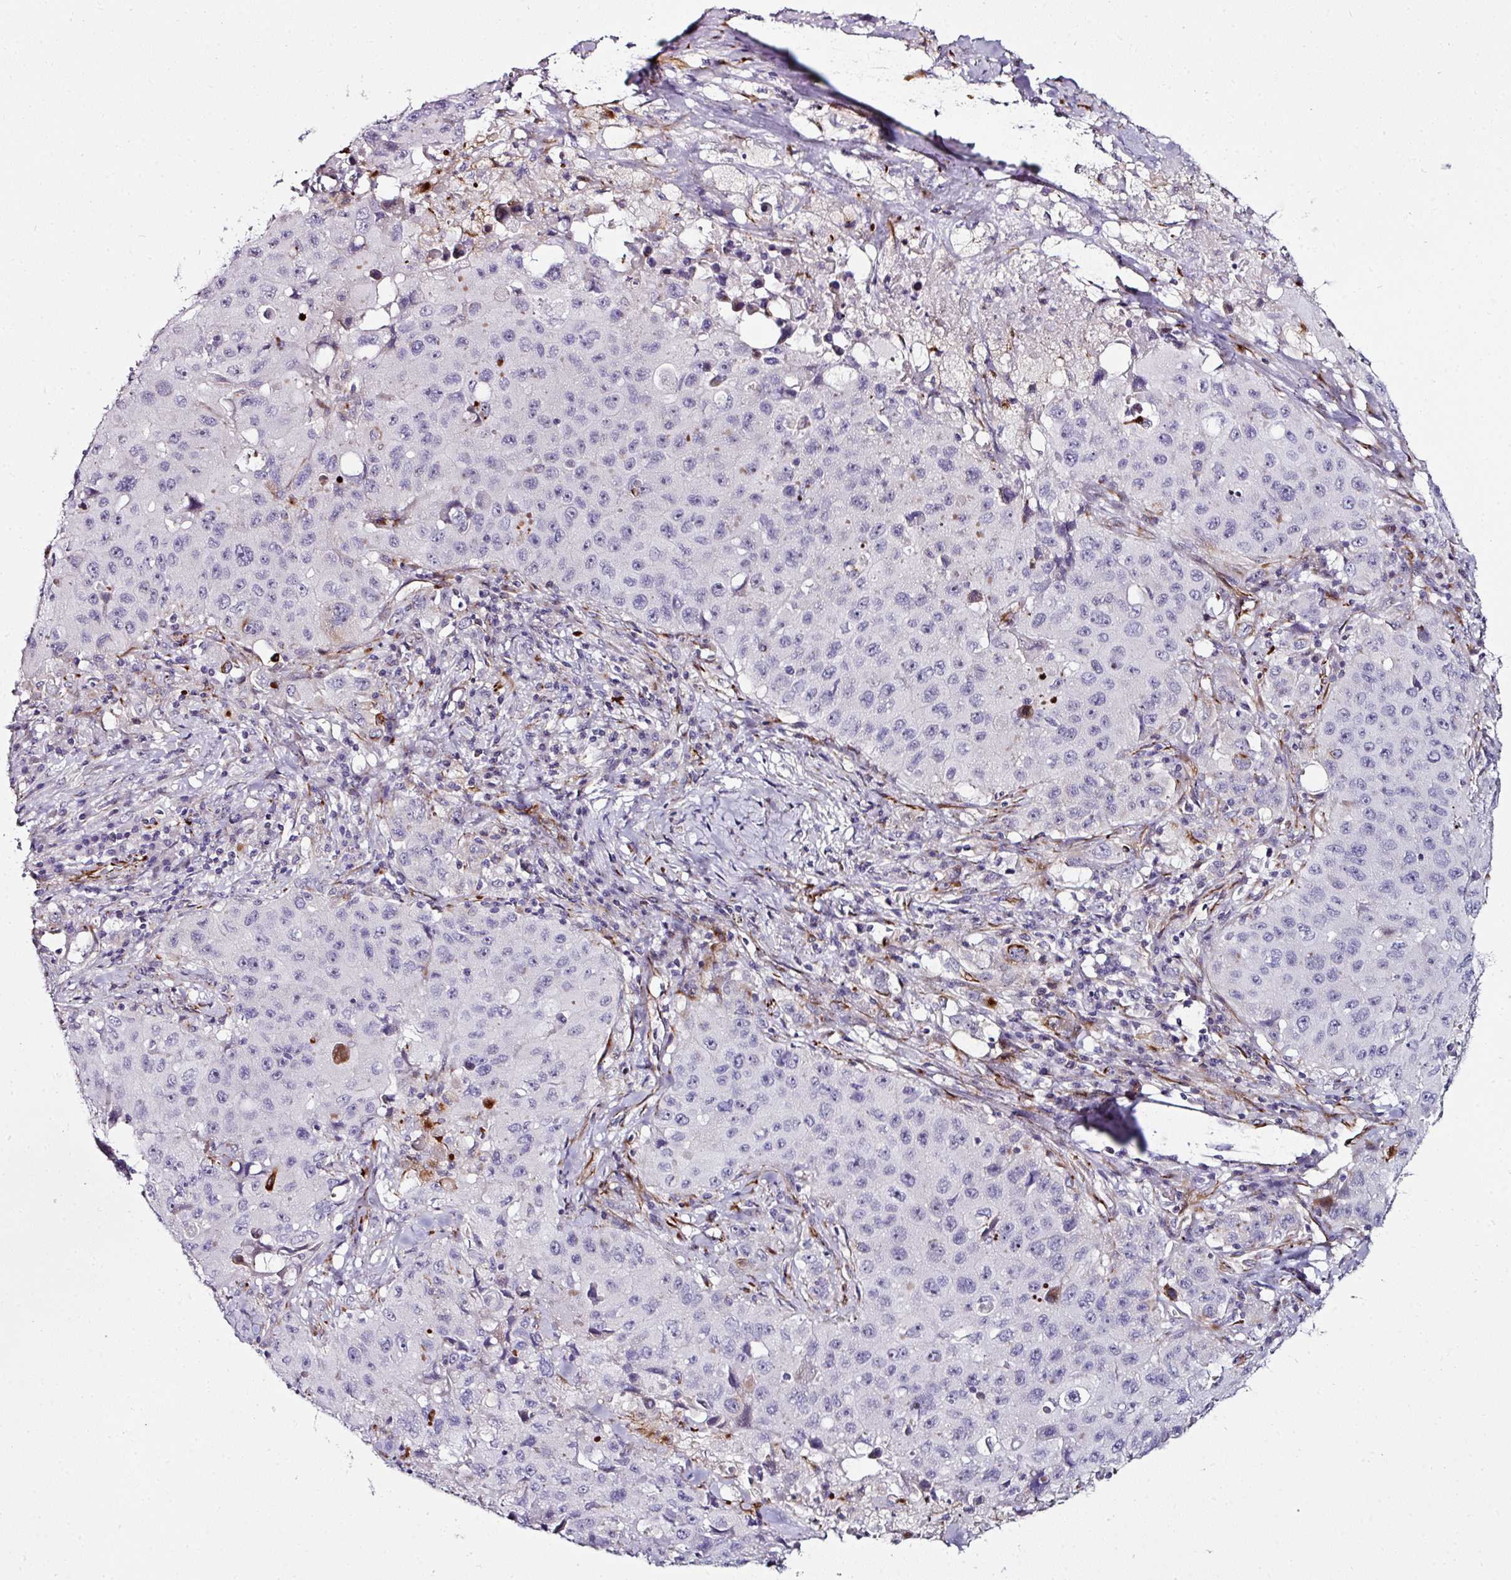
{"staining": {"intensity": "negative", "quantity": "none", "location": "none"}, "tissue": "lung cancer", "cell_type": "Tumor cells", "image_type": "cancer", "snomed": [{"axis": "morphology", "description": "Squamous cell carcinoma, NOS"}, {"axis": "topography", "description": "Lung"}], "caption": "Immunohistochemical staining of human squamous cell carcinoma (lung) reveals no significant staining in tumor cells.", "gene": "TMPRSS9", "patient": {"sex": "male", "age": 63}}